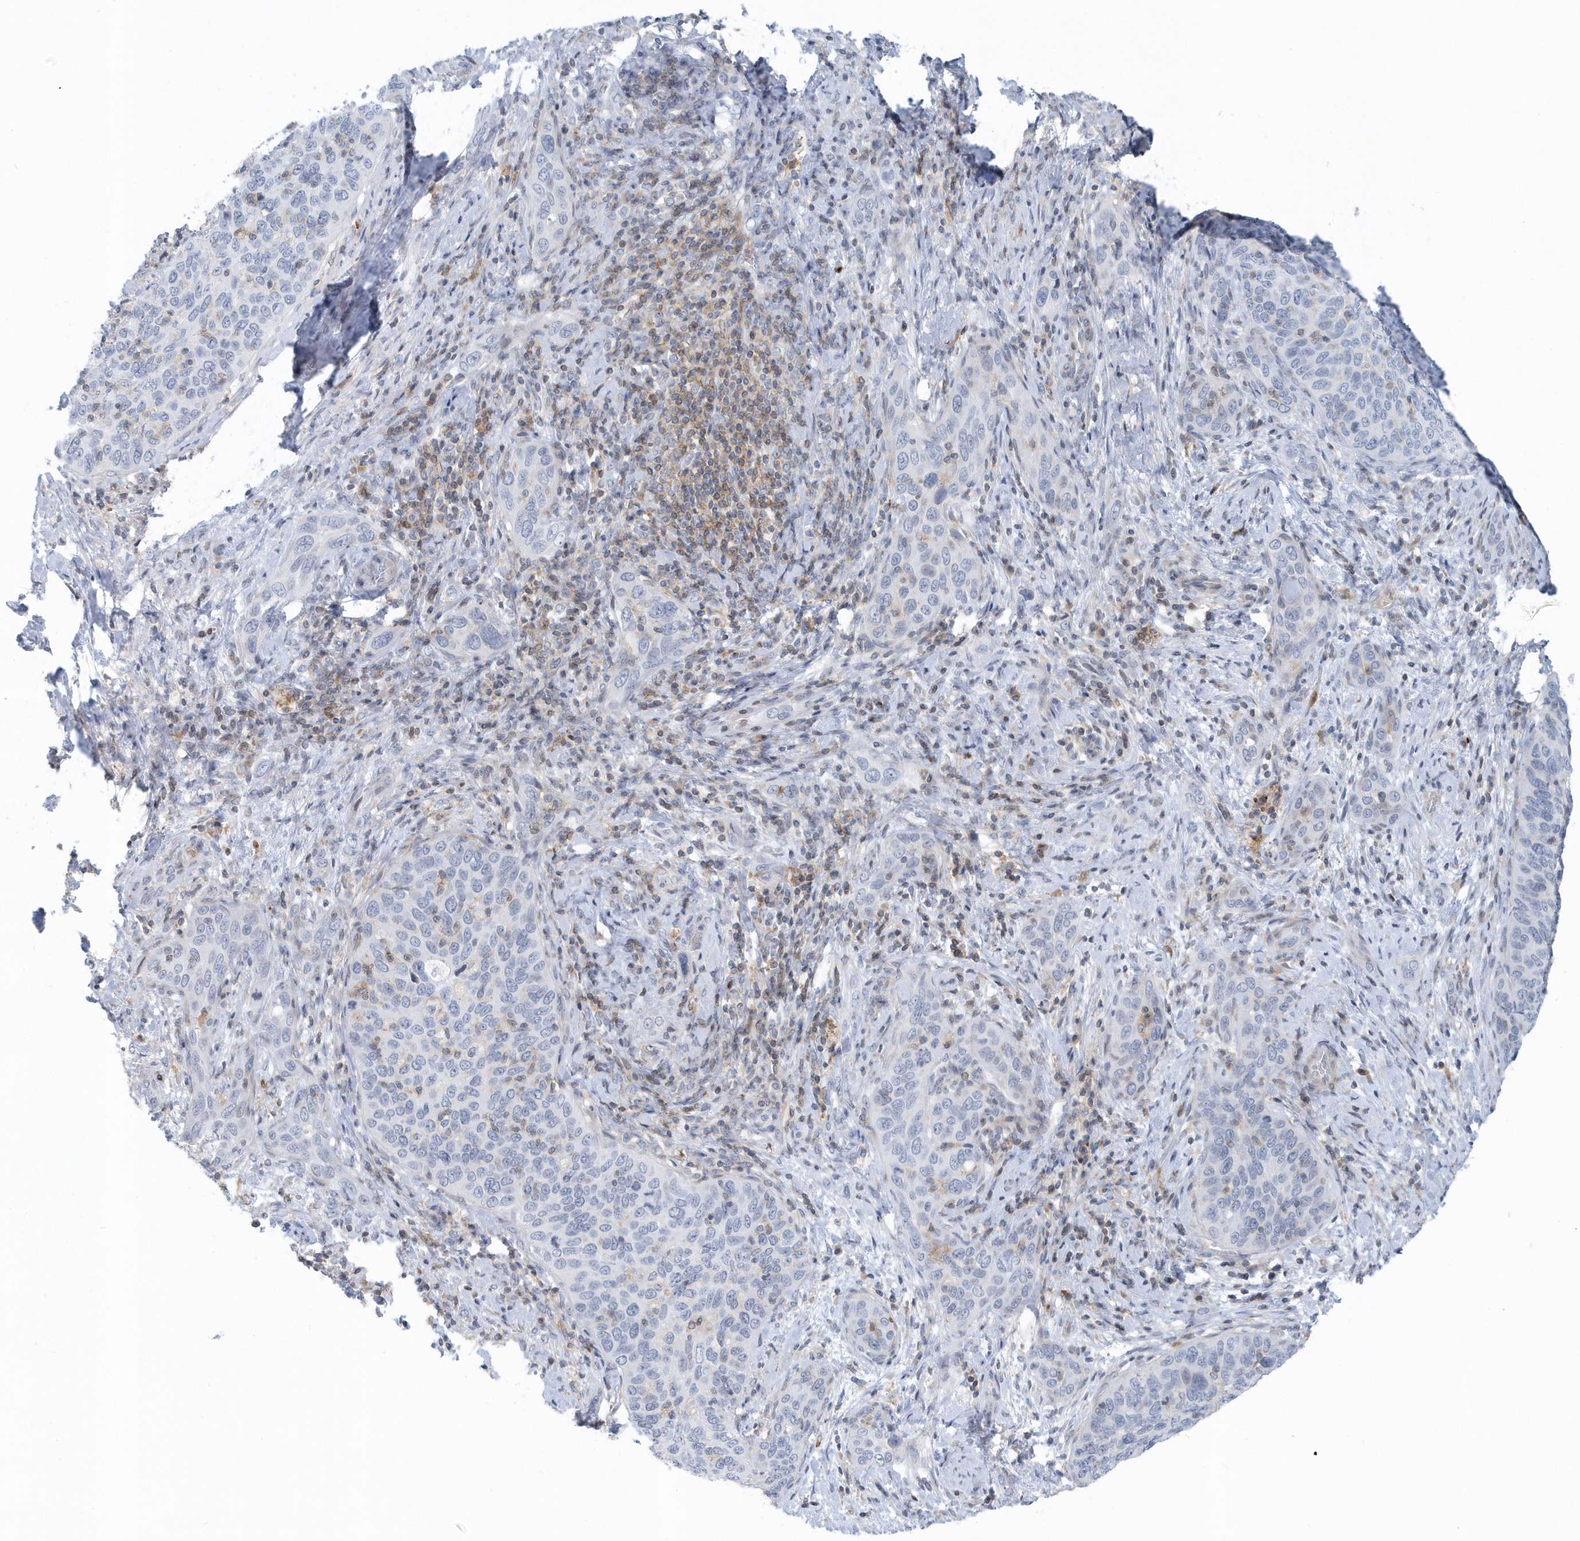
{"staining": {"intensity": "negative", "quantity": "none", "location": "none"}, "tissue": "cervical cancer", "cell_type": "Tumor cells", "image_type": "cancer", "snomed": [{"axis": "morphology", "description": "Squamous cell carcinoma, NOS"}, {"axis": "topography", "description": "Cervix"}], "caption": "Immunohistochemistry histopathology image of neoplastic tissue: cervical squamous cell carcinoma stained with DAB displays no significant protein expression in tumor cells. (Immunohistochemistry, brightfield microscopy, high magnification).", "gene": "CACNB2", "patient": {"sex": "female", "age": 60}}